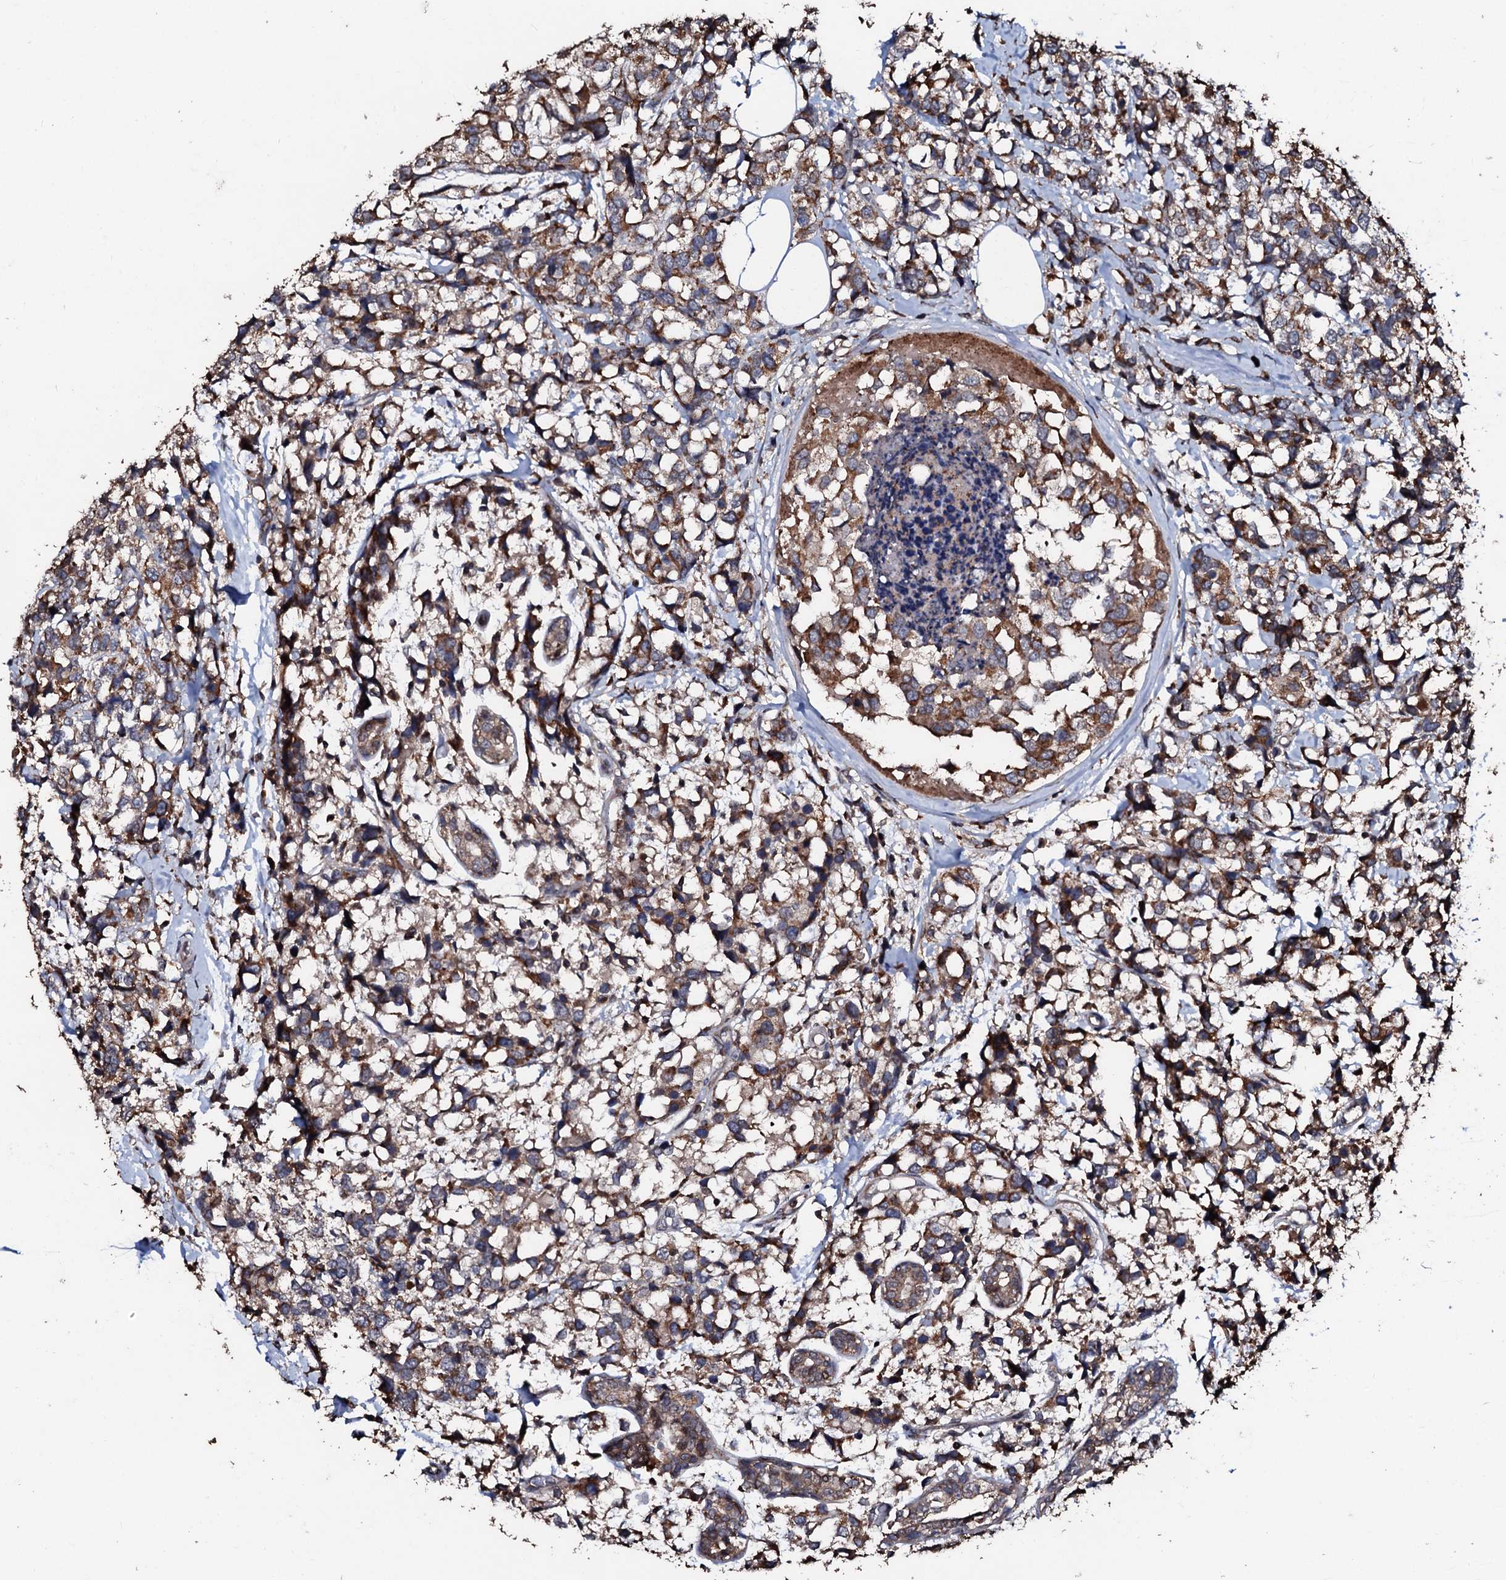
{"staining": {"intensity": "moderate", "quantity": ">75%", "location": "cytoplasmic/membranous"}, "tissue": "breast cancer", "cell_type": "Tumor cells", "image_type": "cancer", "snomed": [{"axis": "morphology", "description": "Lobular carcinoma"}, {"axis": "topography", "description": "Breast"}], "caption": "A histopathology image showing moderate cytoplasmic/membranous staining in approximately >75% of tumor cells in breast cancer (lobular carcinoma), as visualized by brown immunohistochemical staining.", "gene": "SDHAF2", "patient": {"sex": "female", "age": 59}}